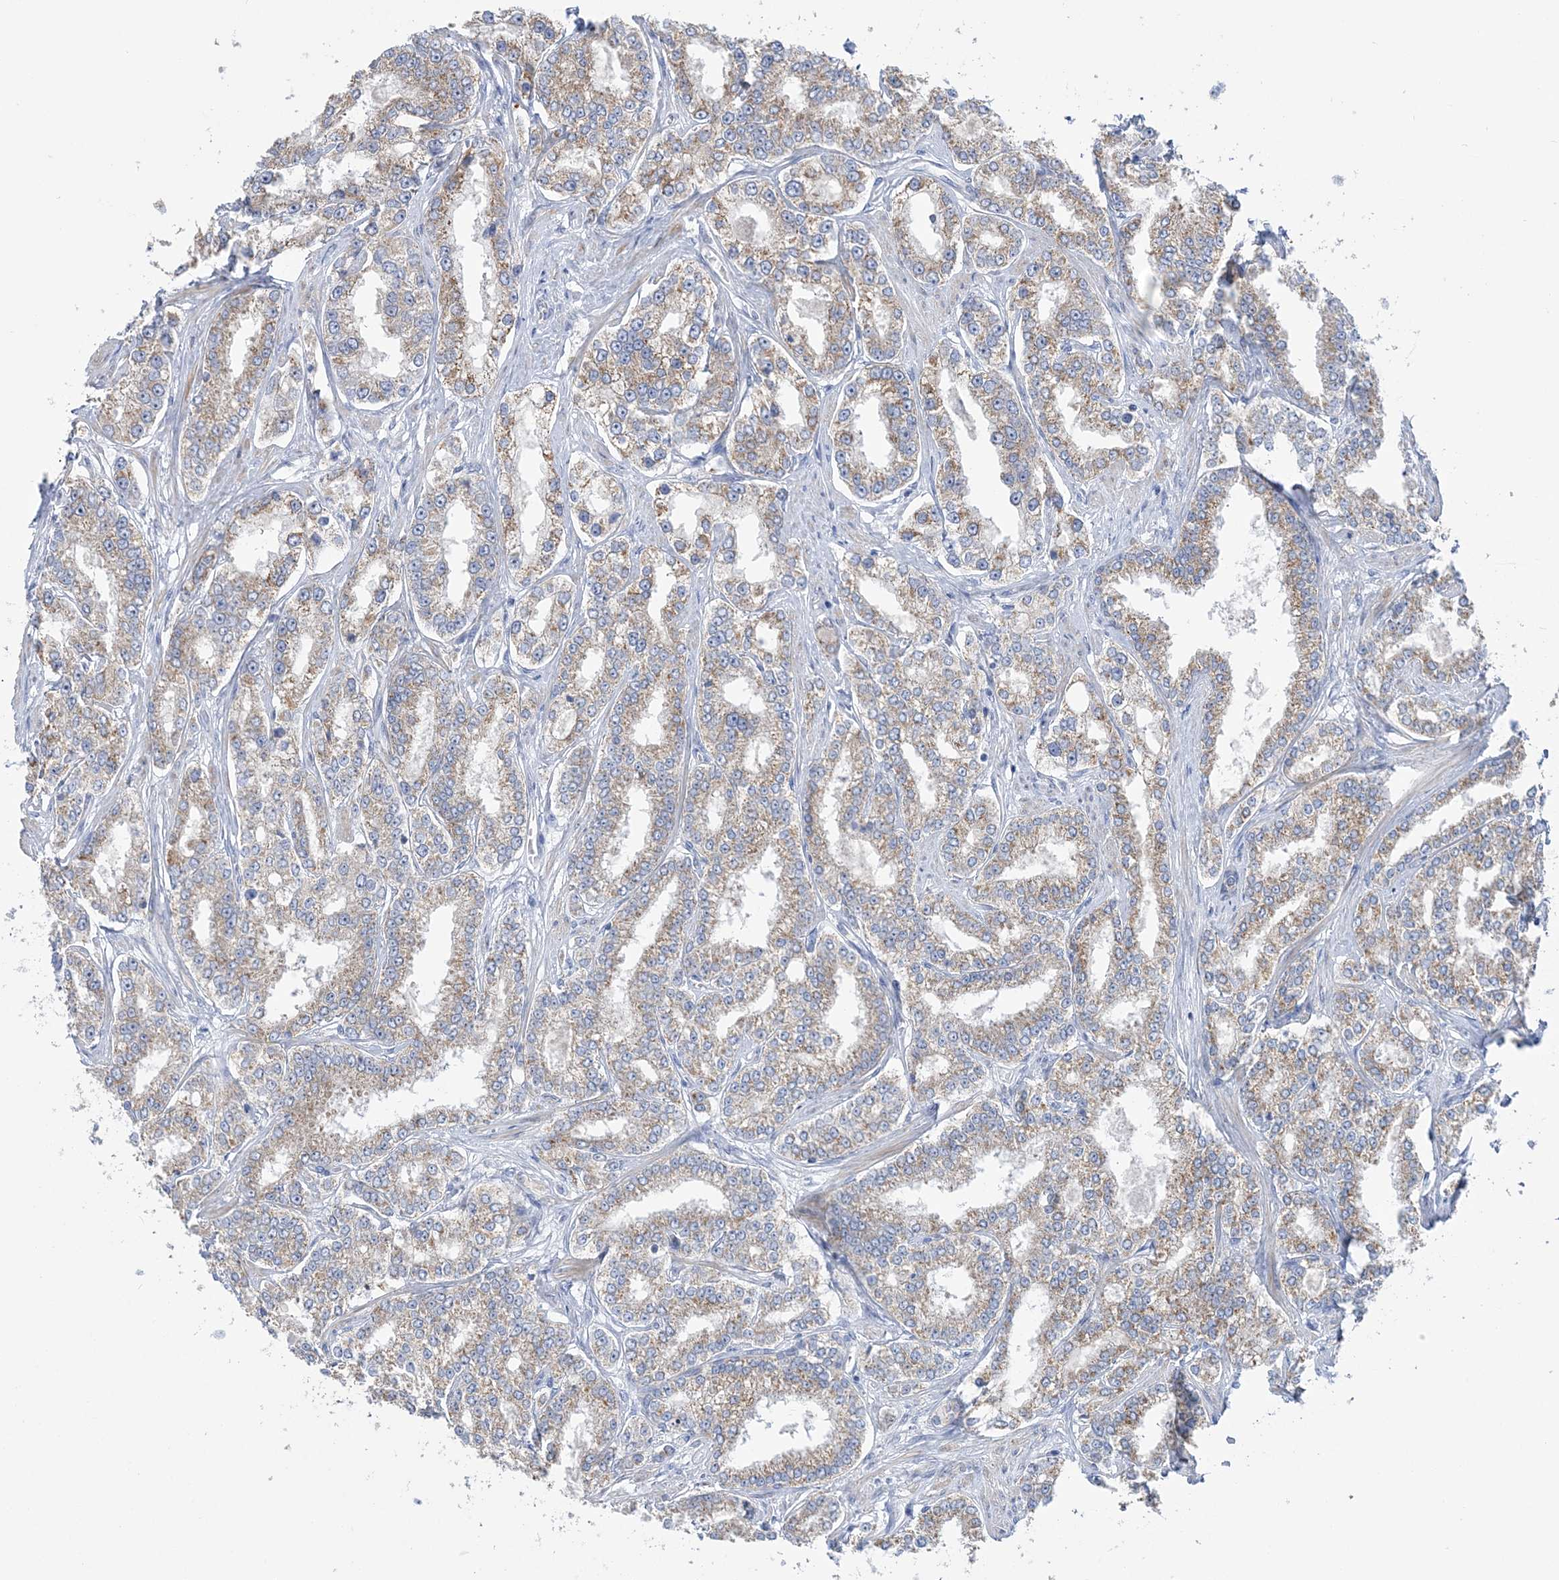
{"staining": {"intensity": "moderate", "quantity": ">75%", "location": "cytoplasmic/membranous"}, "tissue": "prostate cancer", "cell_type": "Tumor cells", "image_type": "cancer", "snomed": [{"axis": "morphology", "description": "Normal tissue, NOS"}, {"axis": "morphology", "description": "Adenocarcinoma, High grade"}, {"axis": "topography", "description": "Prostate"}], "caption": "Moderate cytoplasmic/membranous positivity for a protein is seen in approximately >75% of tumor cells of prostate adenocarcinoma (high-grade) using IHC.", "gene": "MMADHC", "patient": {"sex": "male", "age": 83}}